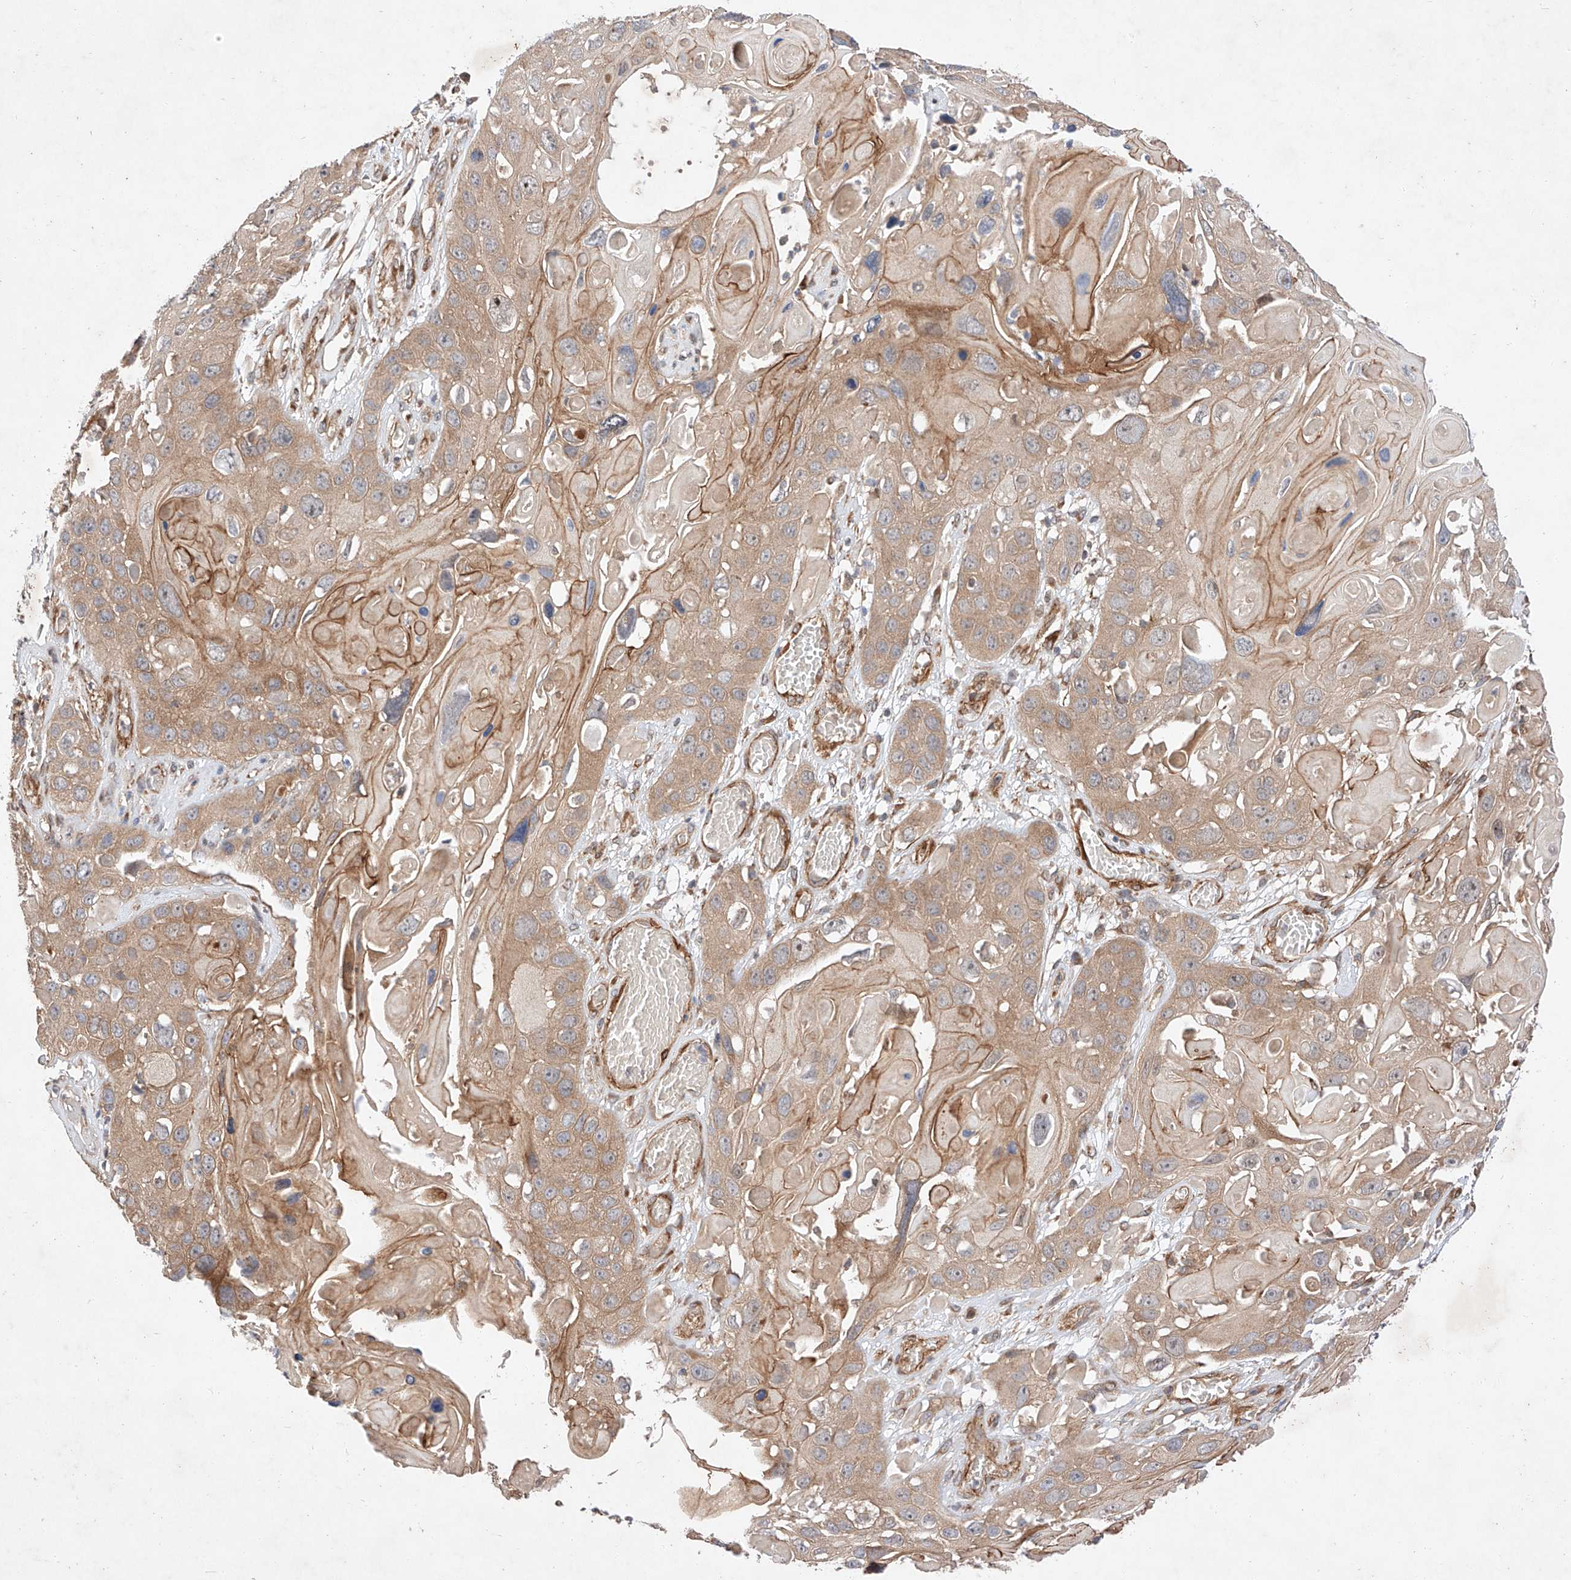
{"staining": {"intensity": "moderate", "quantity": ">75%", "location": "cytoplasmic/membranous"}, "tissue": "skin cancer", "cell_type": "Tumor cells", "image_type": "cancer", "snomed": [{"axis": "morphology", "description": "Squamous cell carcinoma, NOS"}, {"axis": "topography", "description": "Skin"}], "caption": "Human skin cancer stained for a protein (brown) shows moderate cytoplasmic/membranous positive staining in about >75% of tumor cells.", "gene": "RAB23", "patient": {"sex": "male", "age": 55}}